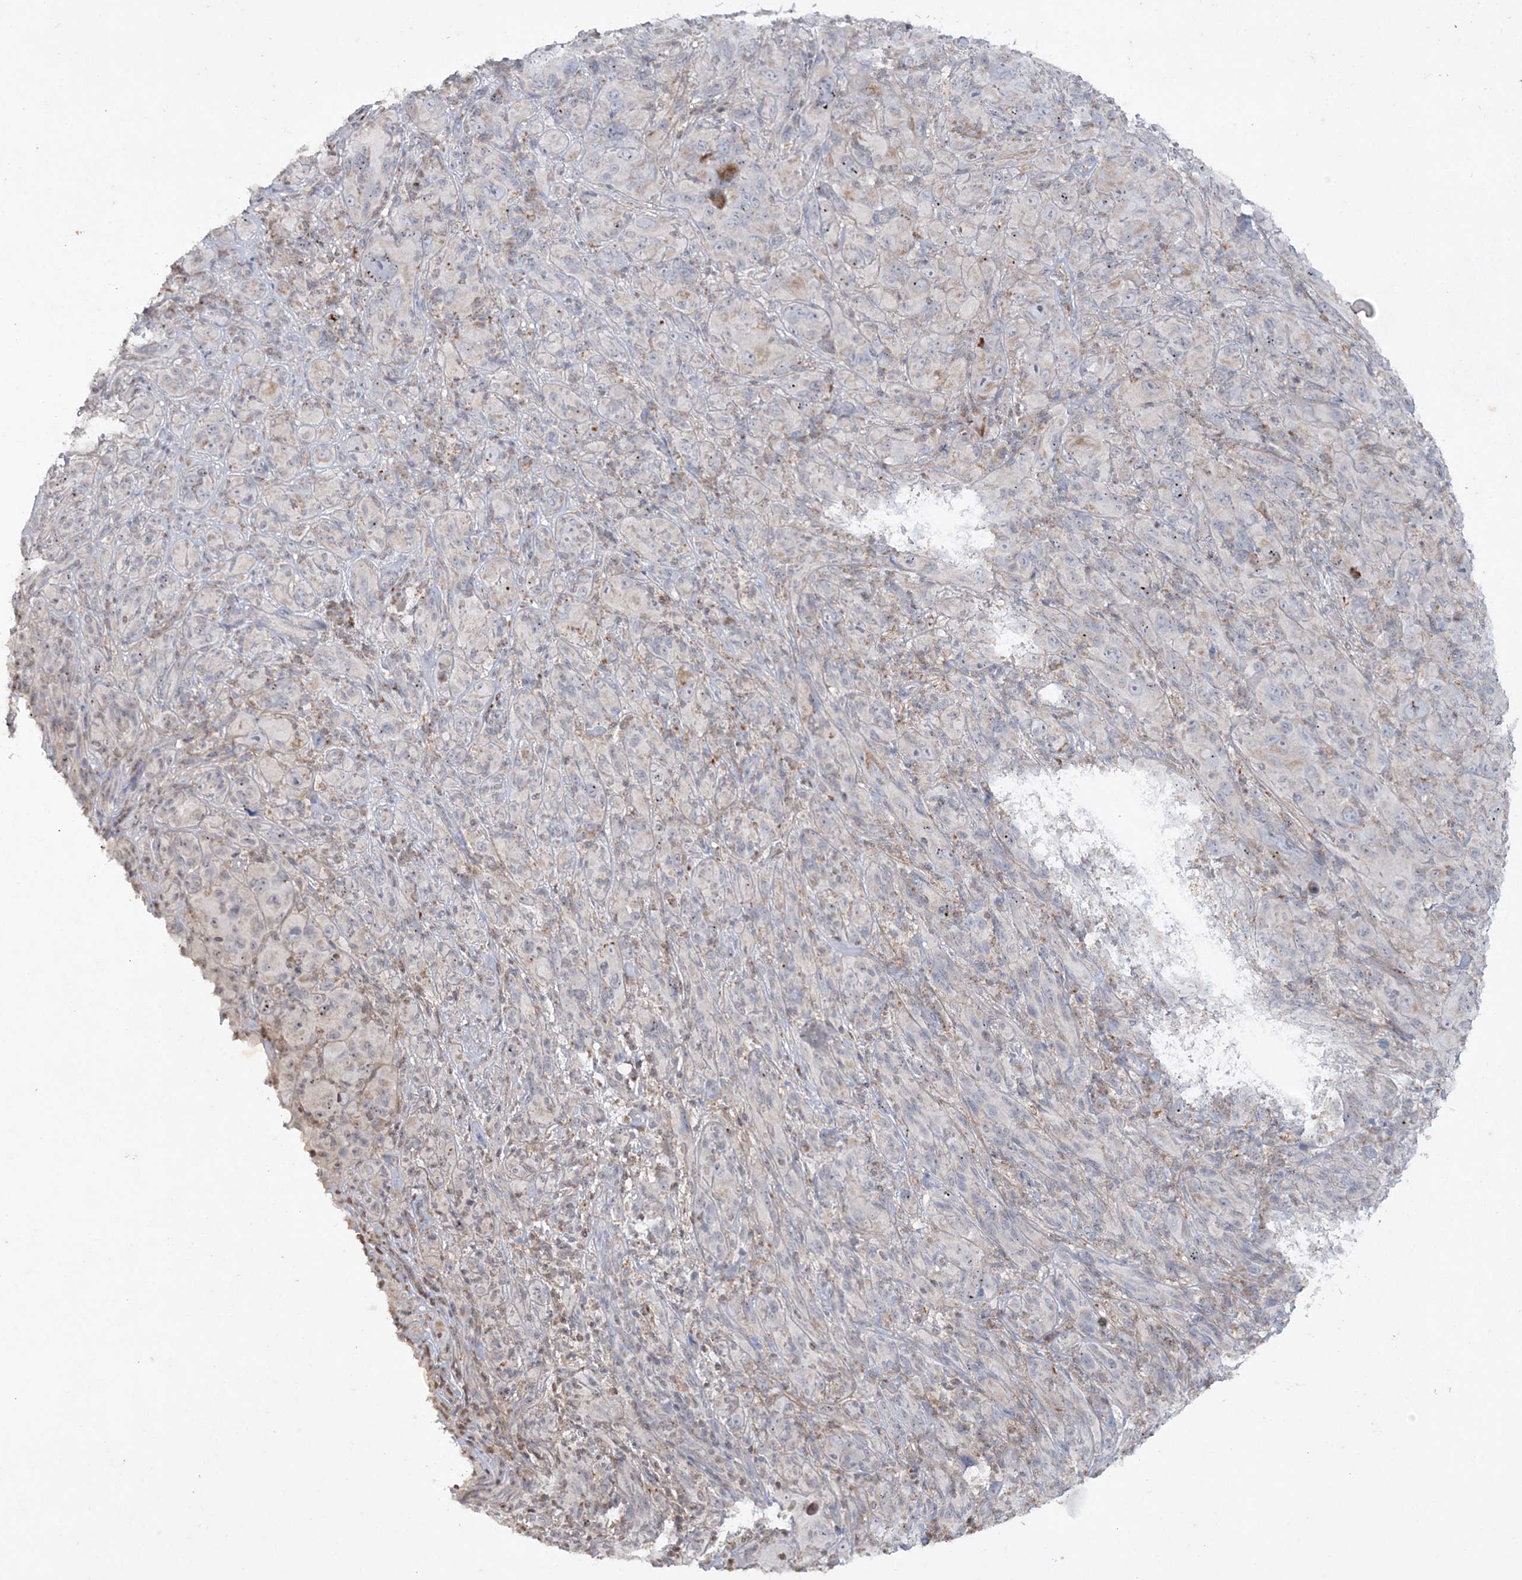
{"staining": {"intensity": "negative", "quantity": "none", "location": "none"}, "tissue": "melanoma", "cell_type": "Tumor cells", "image_type": "cancer", "snomed": [{"axis": "morphology", "description": "Malignant melanoma, NOS"}, {"axis": "topography", "description": "Skin of head"}], "caption": "Immunohistochemical staining of human malignant melanoma demonstrates no significant expression in tumor cells.", "gene": "TTC7A", "patient": {"sex": "male", "age": 96}}